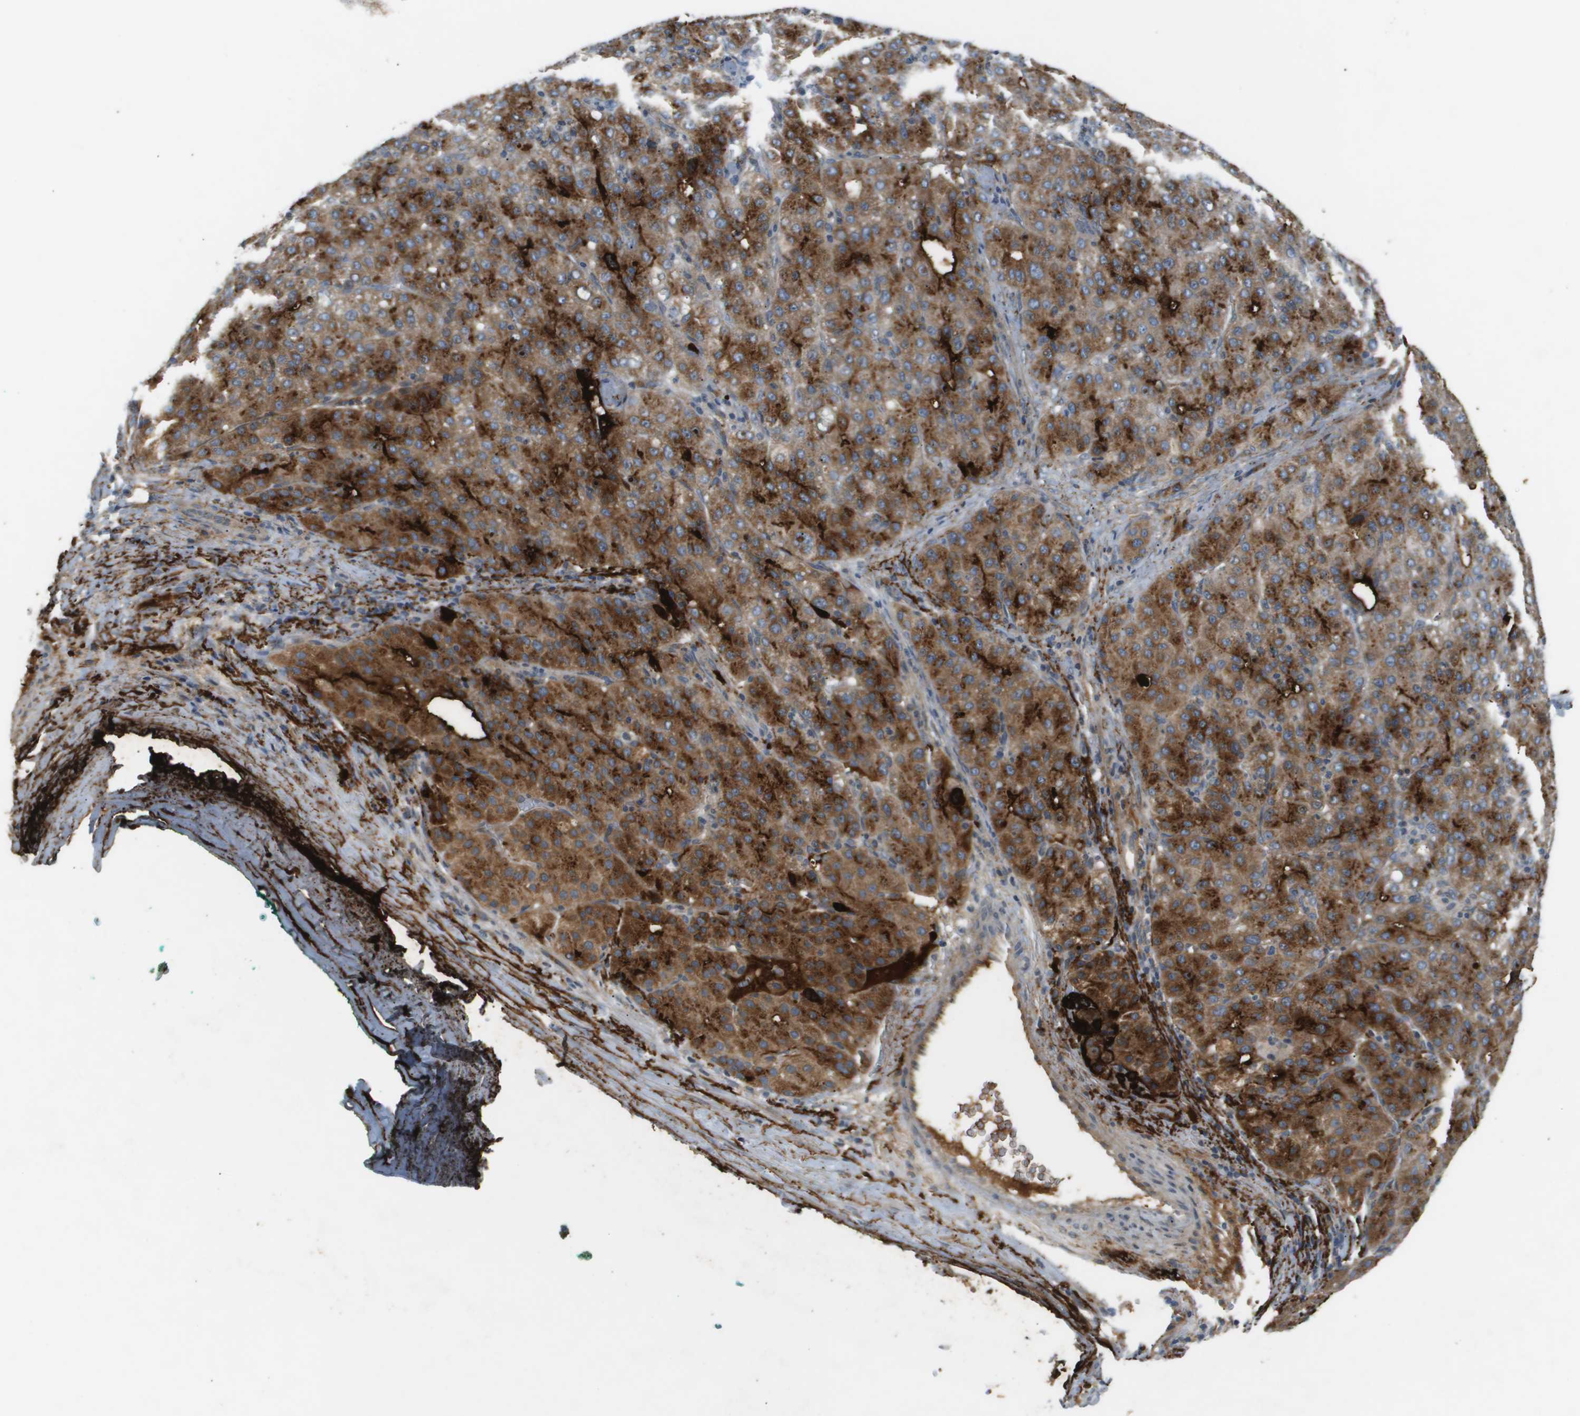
{"staining": {"intensity": "moderate", "quantity": ">75%", "location": "cytoplasmic/membranous"}, "tissue": "liver cancer", "cell_type": "Tumor cells", "image_type": "cancer", "snomed": [{"axis": "morphology", "description": "Carcinoma, Hepatocellular, NOS"}, {"axis": "topography", "description": "Liver"}], "caption": "DAB immunohistochemical staining of liver cancer demonstrates moderate cytoplasmic/membranous protein positivity in about >75% of tumor cells.", "gene": "VTN", "patient": {"sex": "male", "age": 65}}